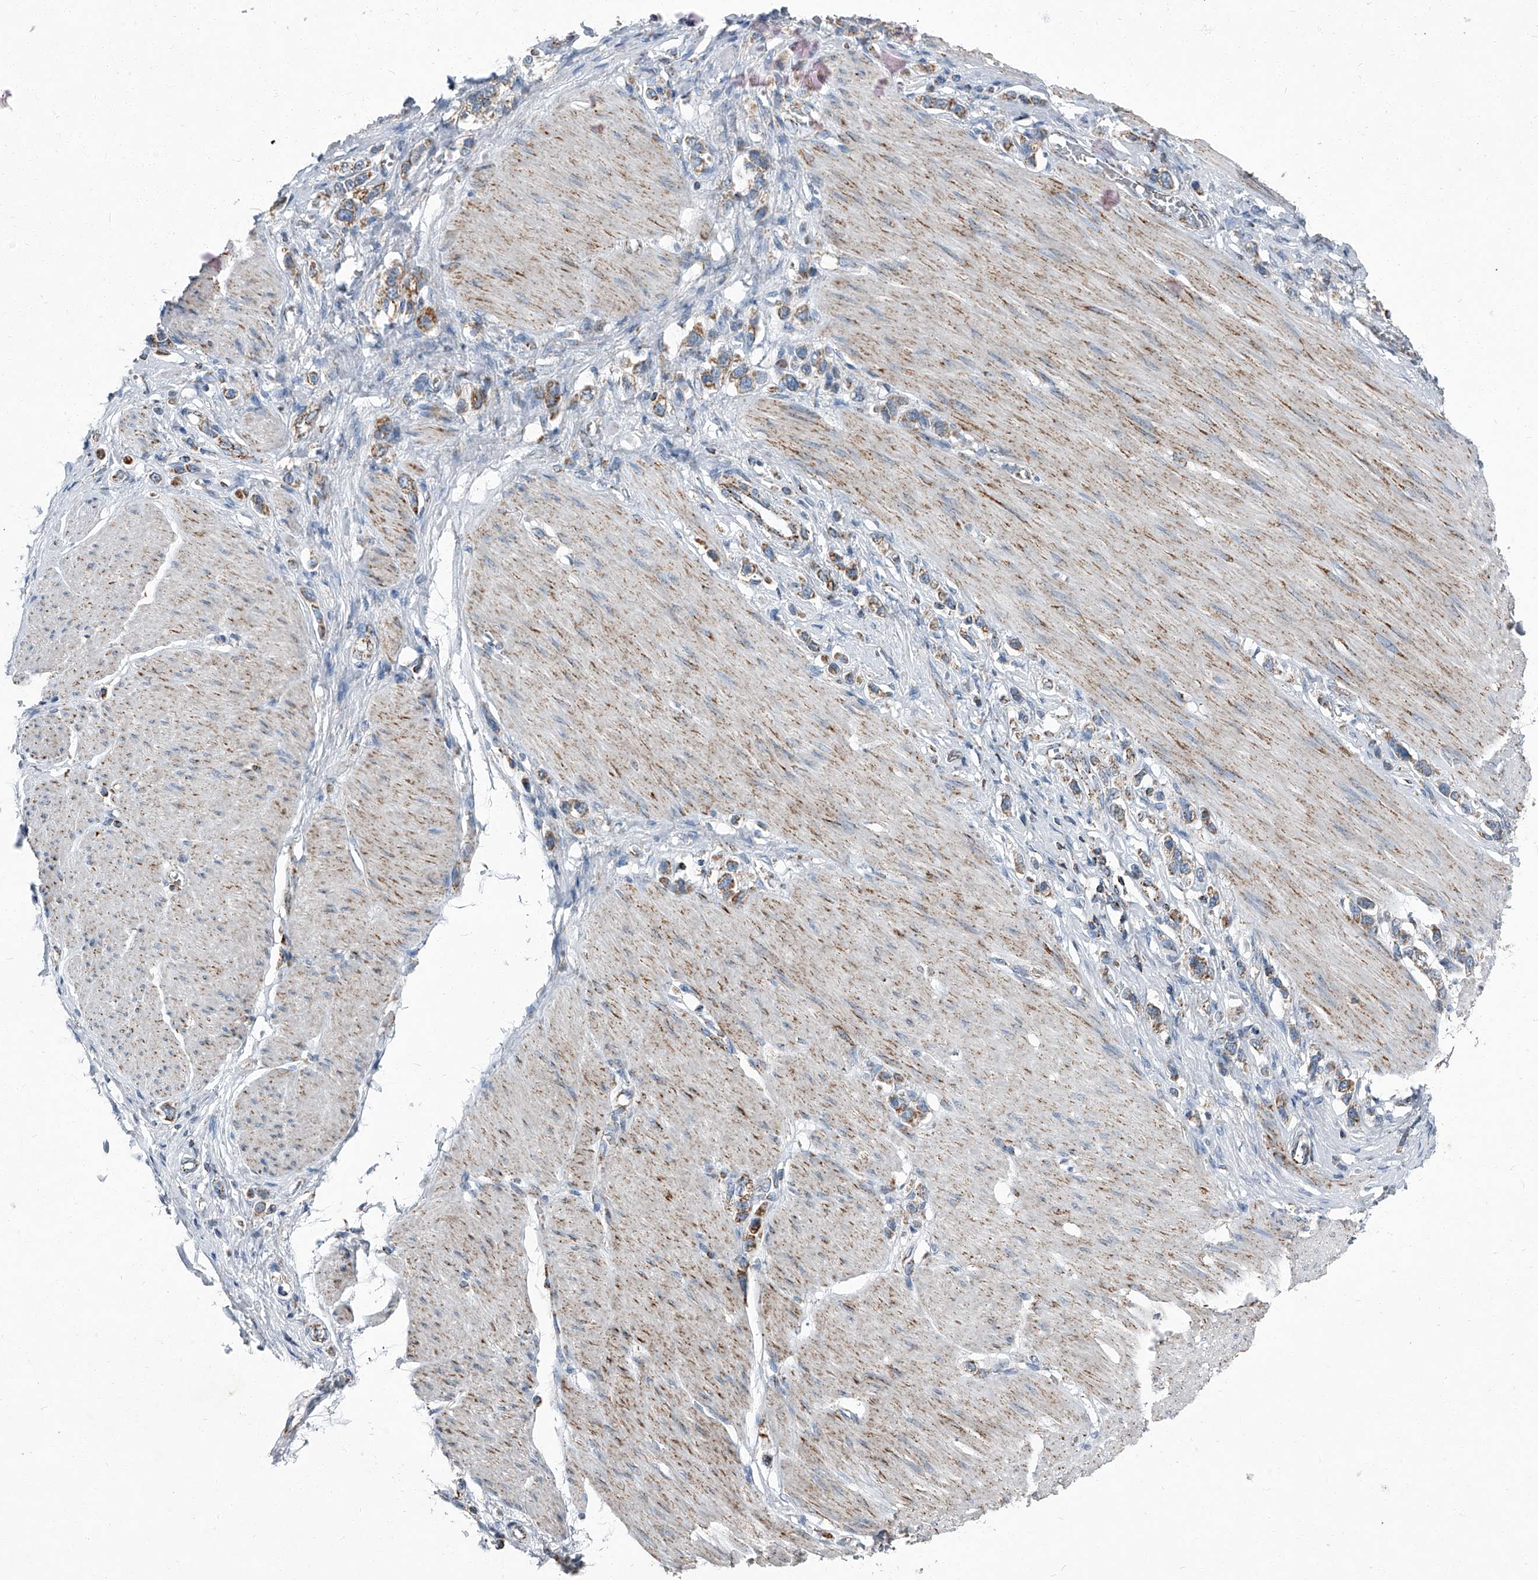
{"staining": {"intensity": "moderate", "quantity": ">75%", "location": "cytoplasmic/membranous"}, "tissue": "stomach cancer", "cell_type": "Tumor cells", "image_type": "cancer", "snomed": [{"axis": "morphology", "description": "Adenocarcinoma, NOS"}, {"axis": "topography", "description": "Stomach"}], "caption": "Immunohistochemistry of stomach cancer (adenocarcinoma) shows medium levels of moderate cytoplasmic/membranous positivity in approximately >75% of tumor cells.", "gene": "CHRNA7", "patient": {"sex": "female", "age": 65}}